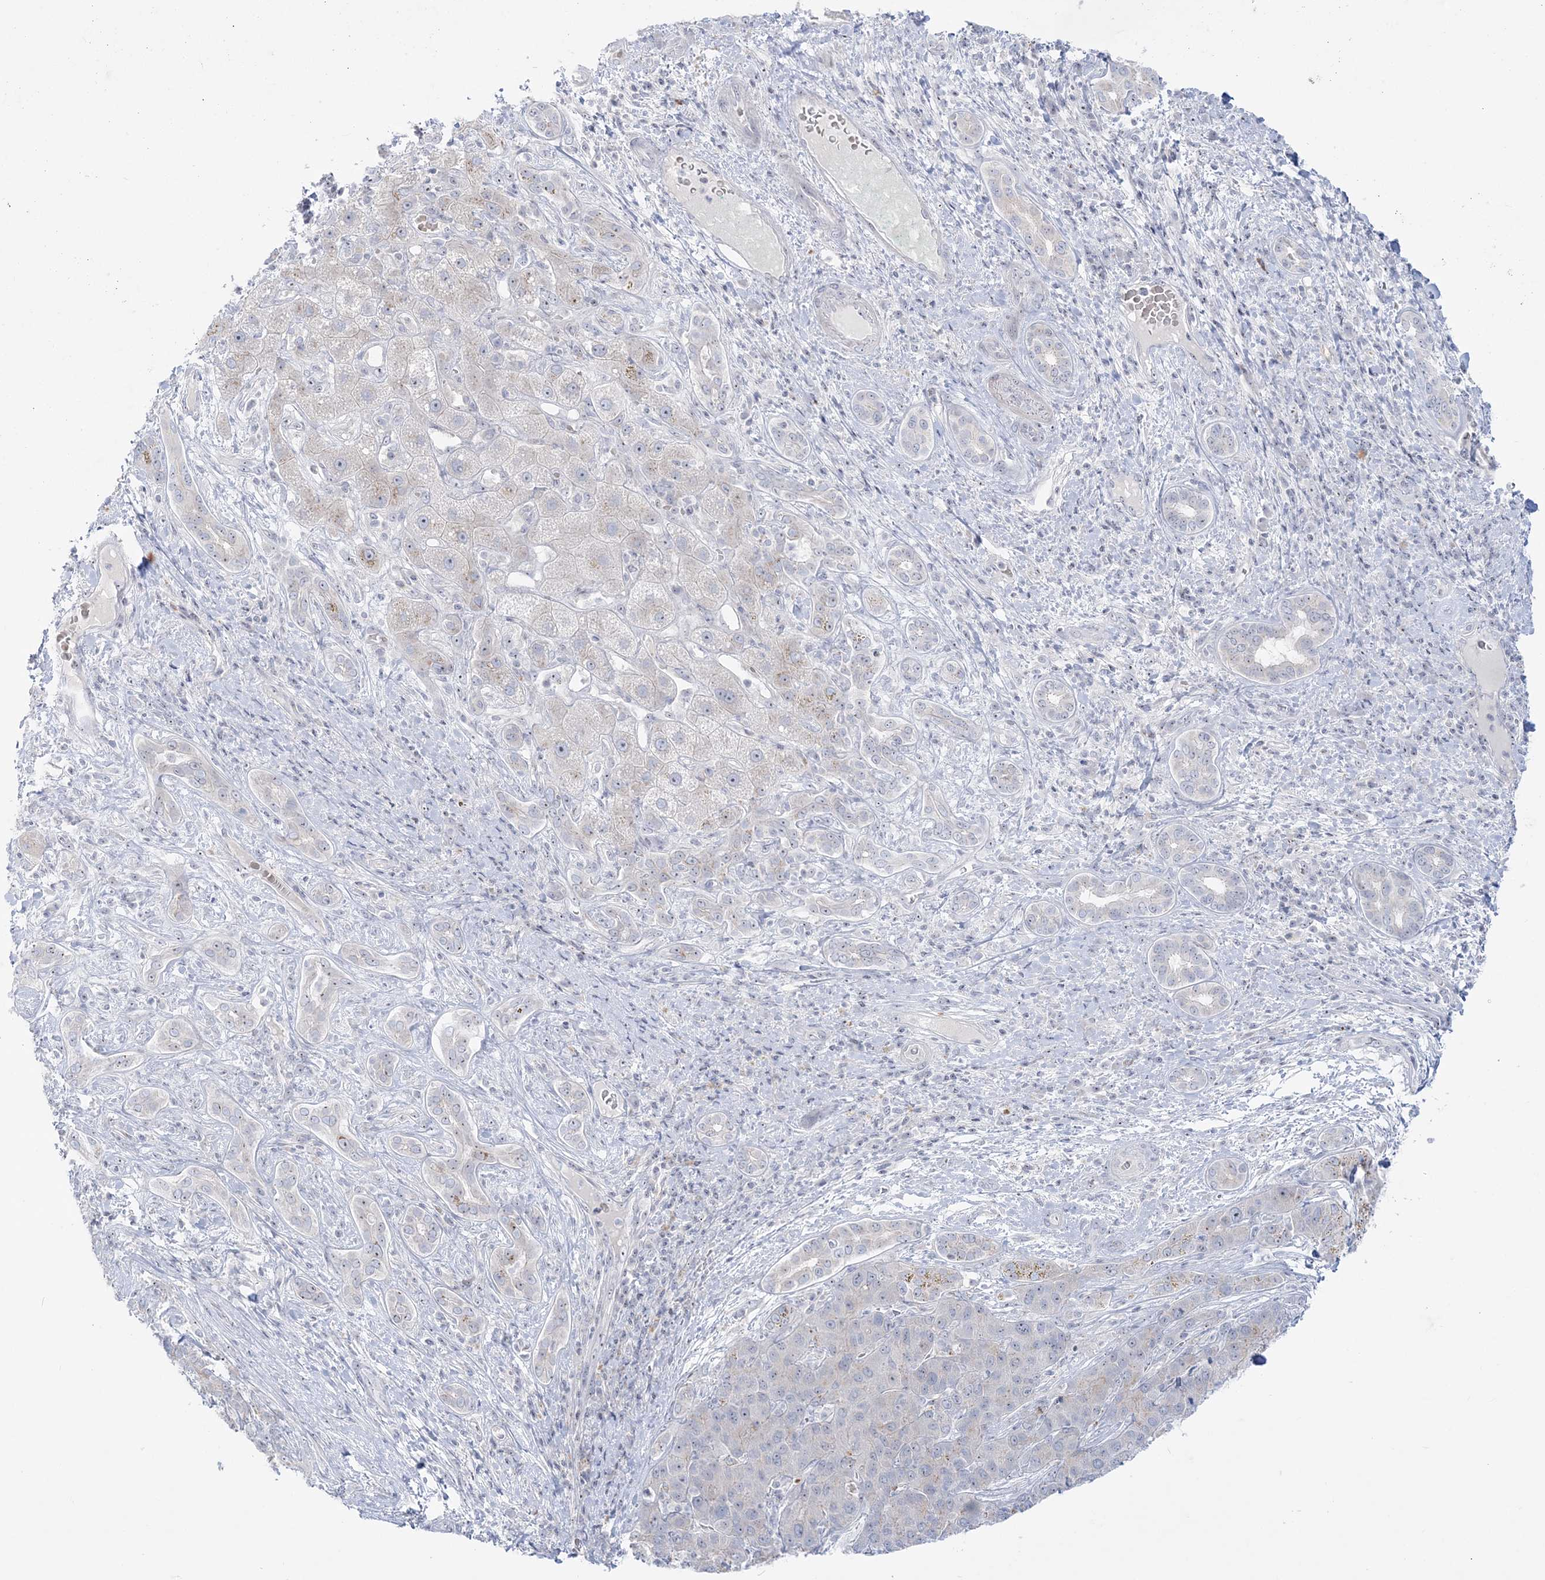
{"staining": {"intensity": "negative", "quantity": "none", "location": "none"}, "tissue": "liver cancer", "cell_type": "Tumor cells", "image_type": "cancer", "snomed": [{"axis": "morphology", "description": "Carcinoma, Hepatocellular, NOS"}, {"axis": "topography", "description": "Liver"}], "caption": "The micrograph reveals no significant staining in tumor cells of liver cancer (hepatocellular carcinoma).", "gene": "SH3BP4", "patient": {"sex": "male", "age": 65}}